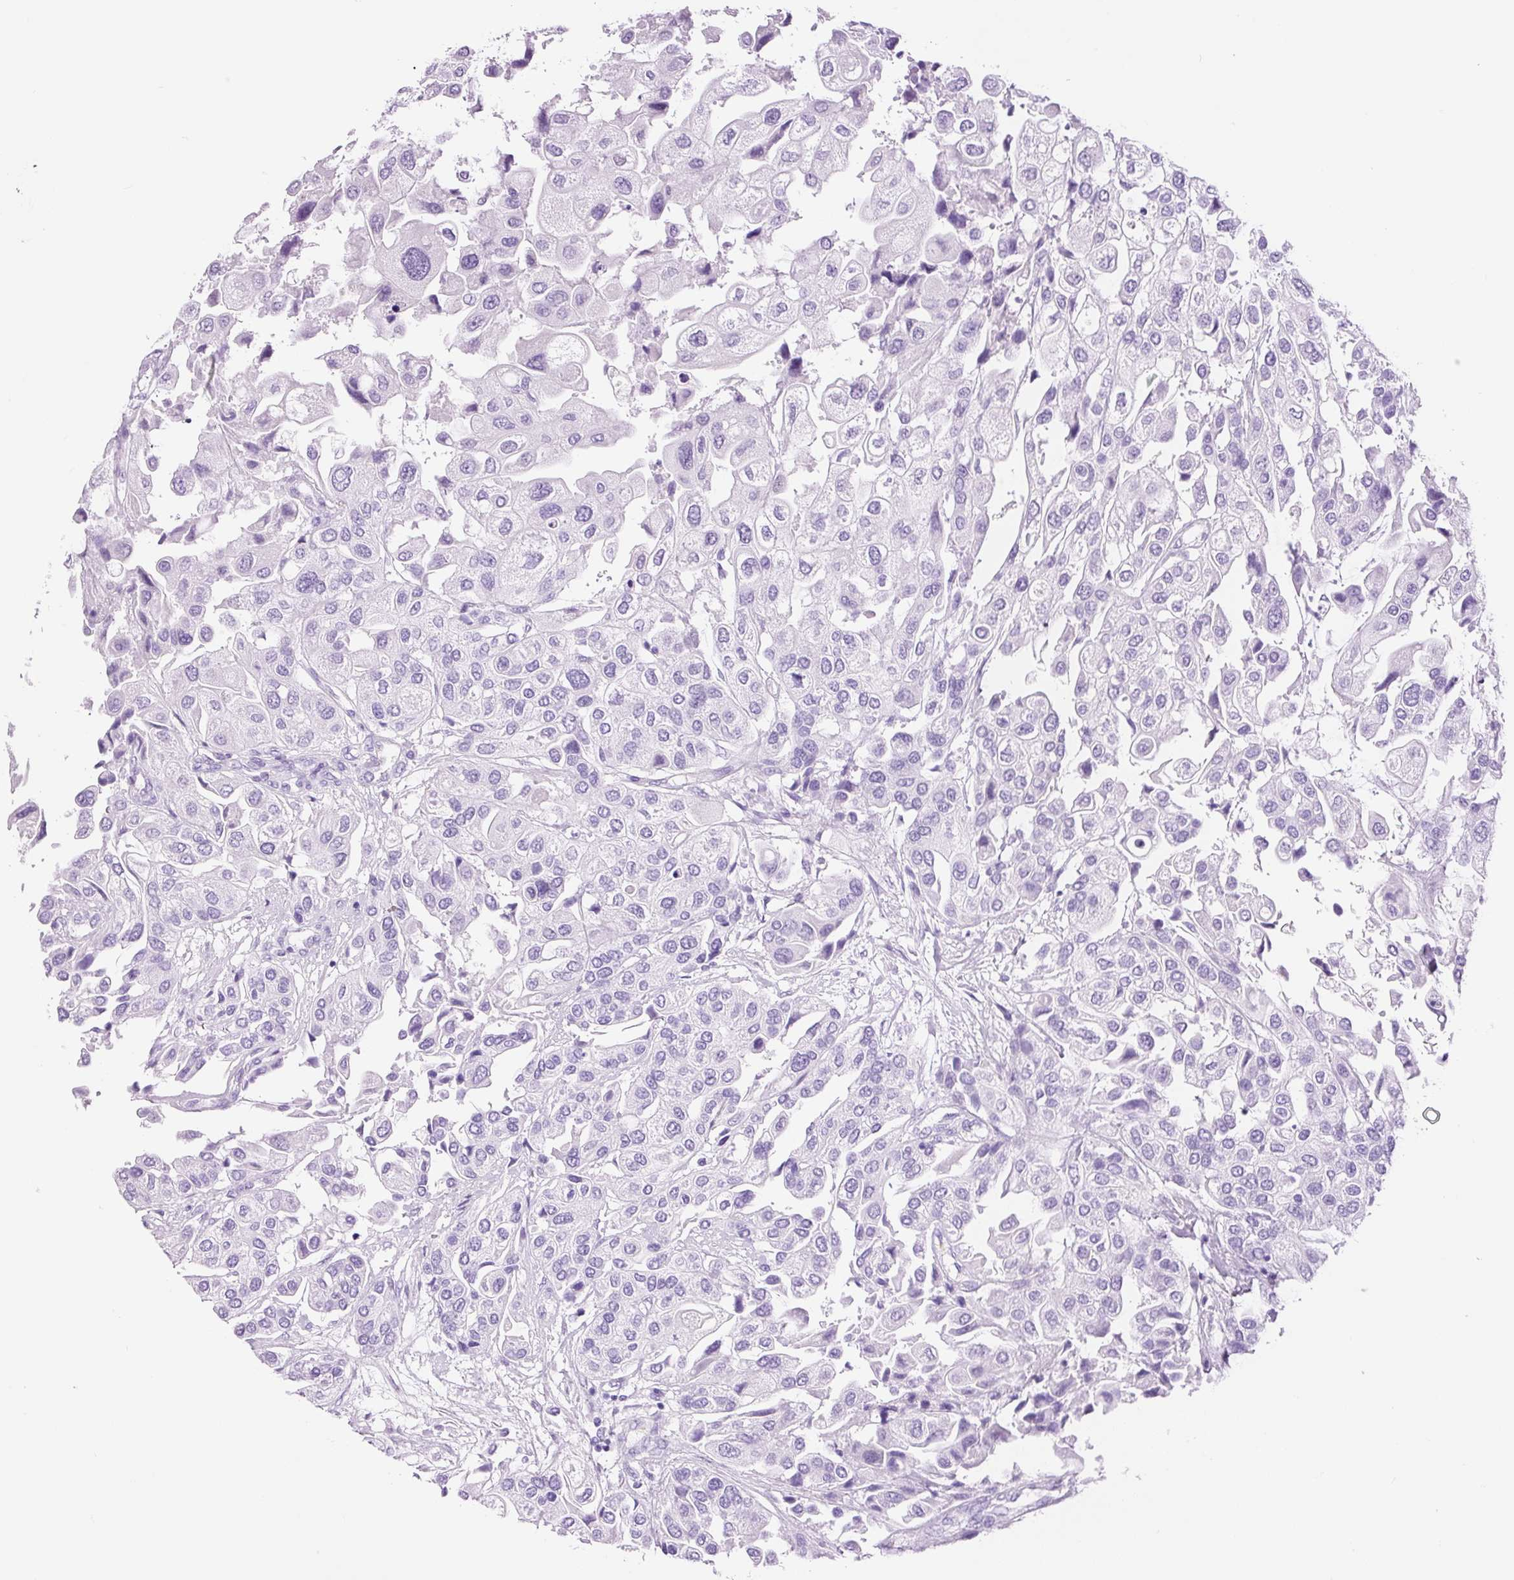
{"staining": {"intensity": "negative", "quantity": "none", "location": "none"}, "tissue": "urothelial cancer", "cell_type": "Tumor cells", "image_type": "cancer", "snomed": [{"axis": "morphology", "description": "Urothelial carcinoma, High grade"}, {"axis": "topography", "description": "Urinary bladder"}], "caption": "This is an IHC histopathology image of human urothelial cancer. There is no staining in tumor cells.", "gene": "ADSS1", "patient": {"sex": "female", "age": 64}}